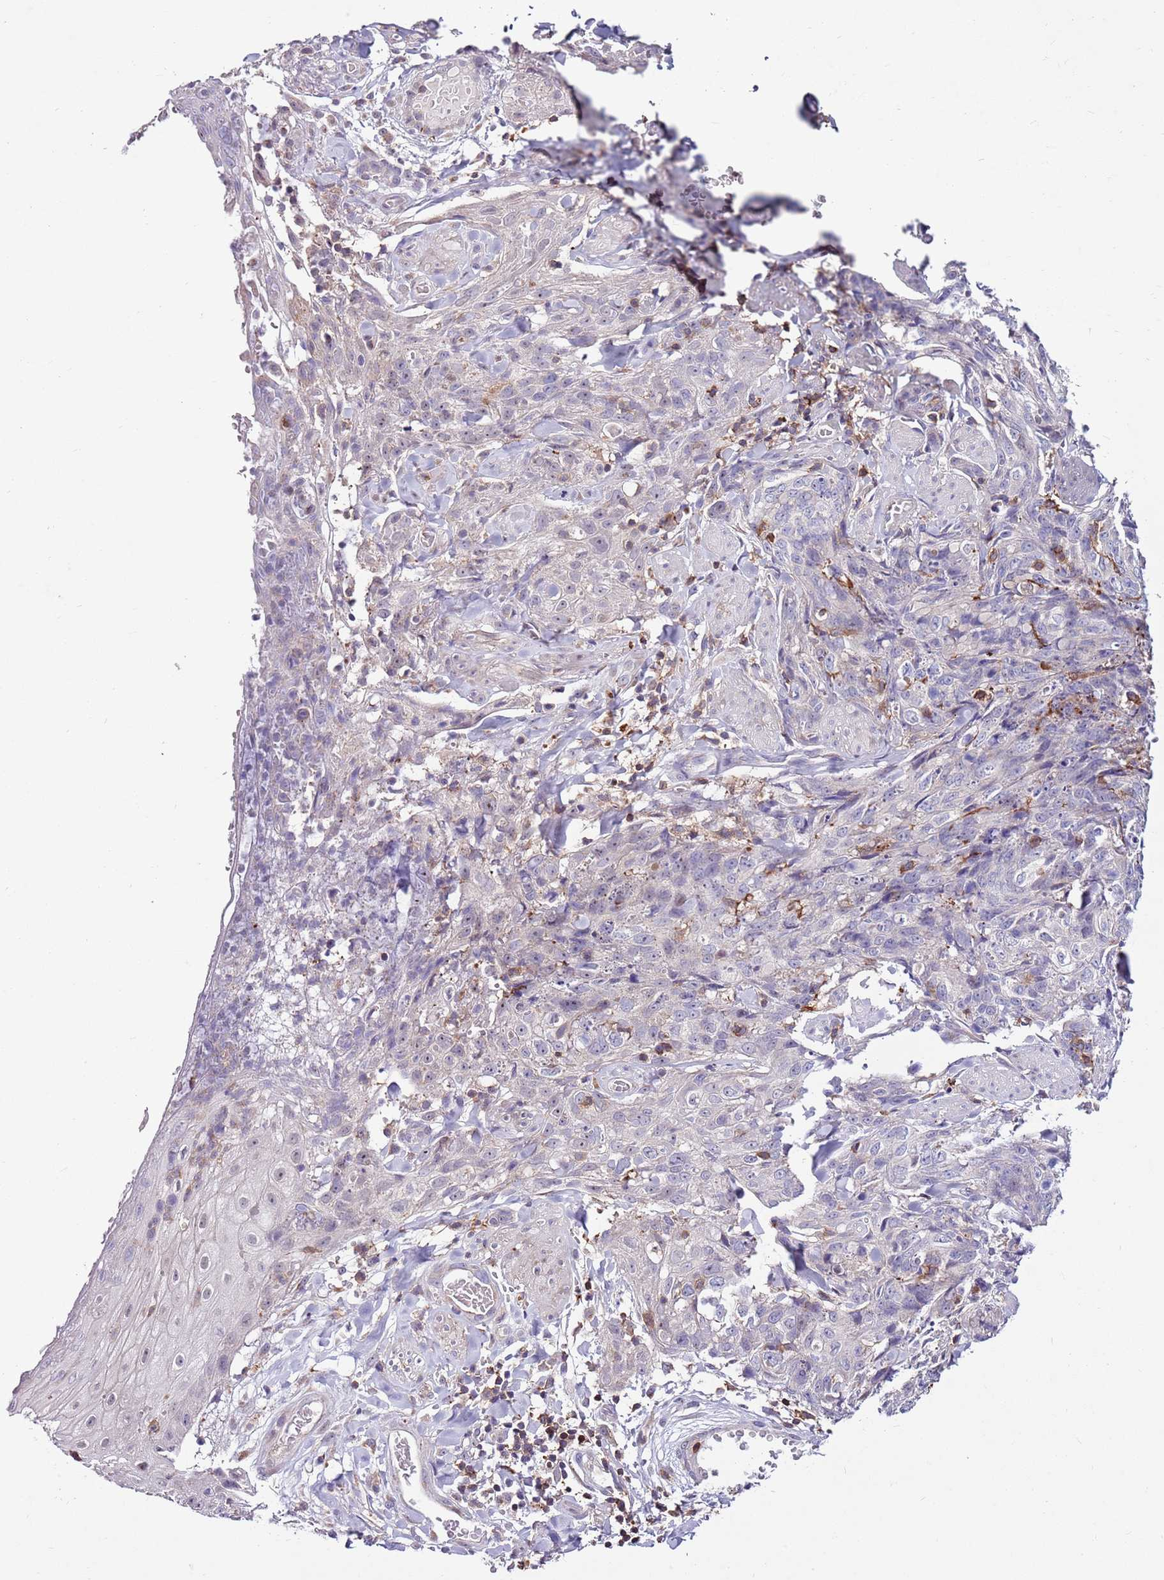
{"staining": {"intensity": "negative", "quantity": "none", "location": "none"}, "tissue": "skin cancer", "cell_type": "Tumor cells", "image_type": "cancer", "snomed": [{"axis": "morphology", "description": "Squamous cell carcinoma, NOS"}, {"axis": "topography", "description": "Skin"}, {"axis": "topography", "description": "Vulva"}], "caption": "Immunohistochemical staining of skin cancer displays no significant staining in tumor cells.", "gene": "ZSWIM1", "patient": {"sex": "female", "age": 85}}